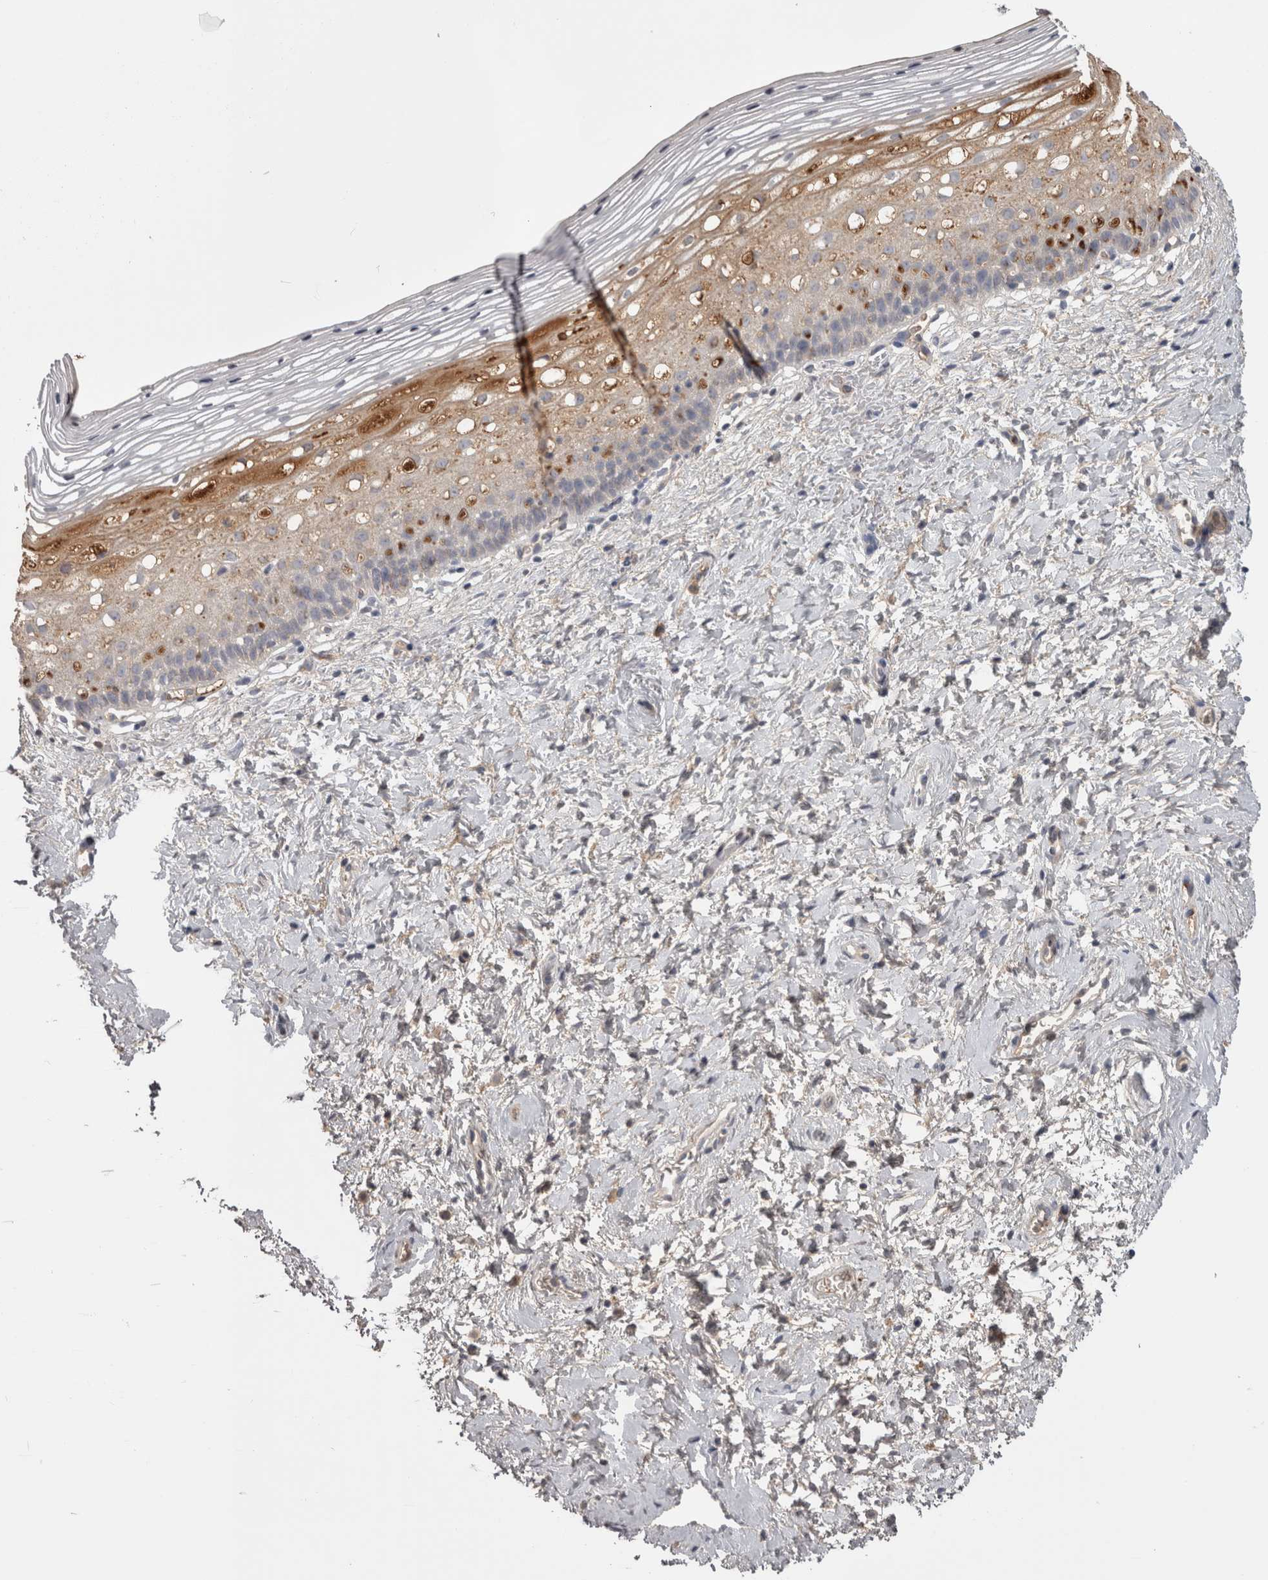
{"staining": {"intensity": "moderate", "quantity": "25%-75%", "location": "cytoplasmic/membranous"}, "tissue": "cervix", "cell_type": "Squamous epithelial cells", "image_type": "normal", "snomed": [{"axis": "morphology", "description": "Normal tissue, NOS"}, {"axis": "topography", "description": "Cervix"}], "caption": "A medium amount of moderate cytoplasmic/membranous positivity is seen in about 25%-75% of squamous epithelial cells in normal cervix.", "gene": "SAA4", "patient": {"sex": "female", "age": 72}}